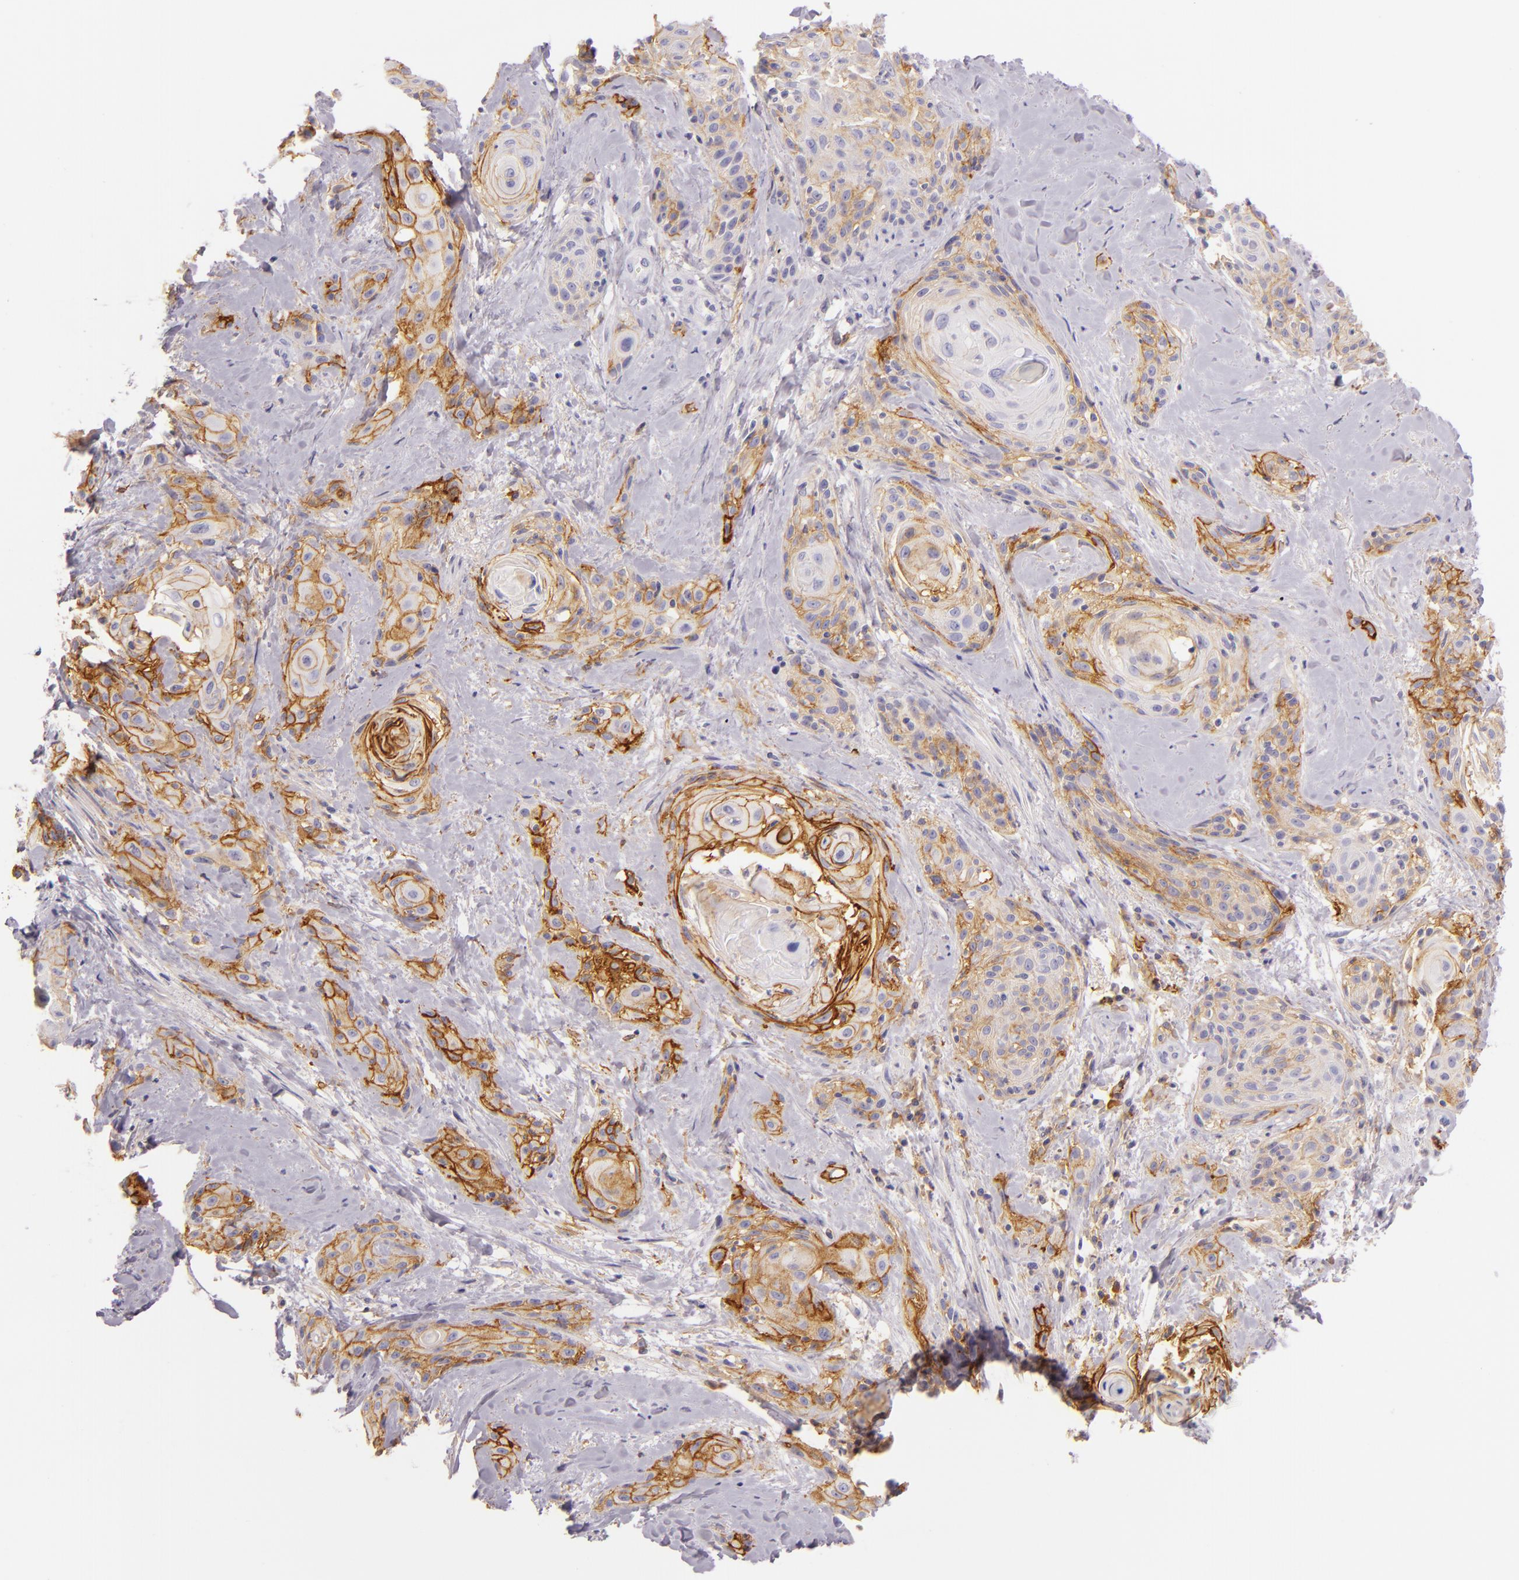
{"staining": {"intensity": "moderate", "quantity": "25%-75%", "location": "cytoplasmic/membranous"}, "tissue": "skin cancer", "cell_type": "Tumor cells", "image_type": "cancer", "snomed": [{"axis": "morphology", "description": "Squamous cell carcinoma, NOS"}, {"axis": "topography", "description": "Skin"}, {"axis": "topography", "description": "Anal"}], "caption": "This is a photomicrograph of IHC staining of skin cancer, which shows moderate staining in the cytoplasmic/membranous of tumor cells.", "gene": "ICAM1", "patient": {"sex": "male", "age": 64}}